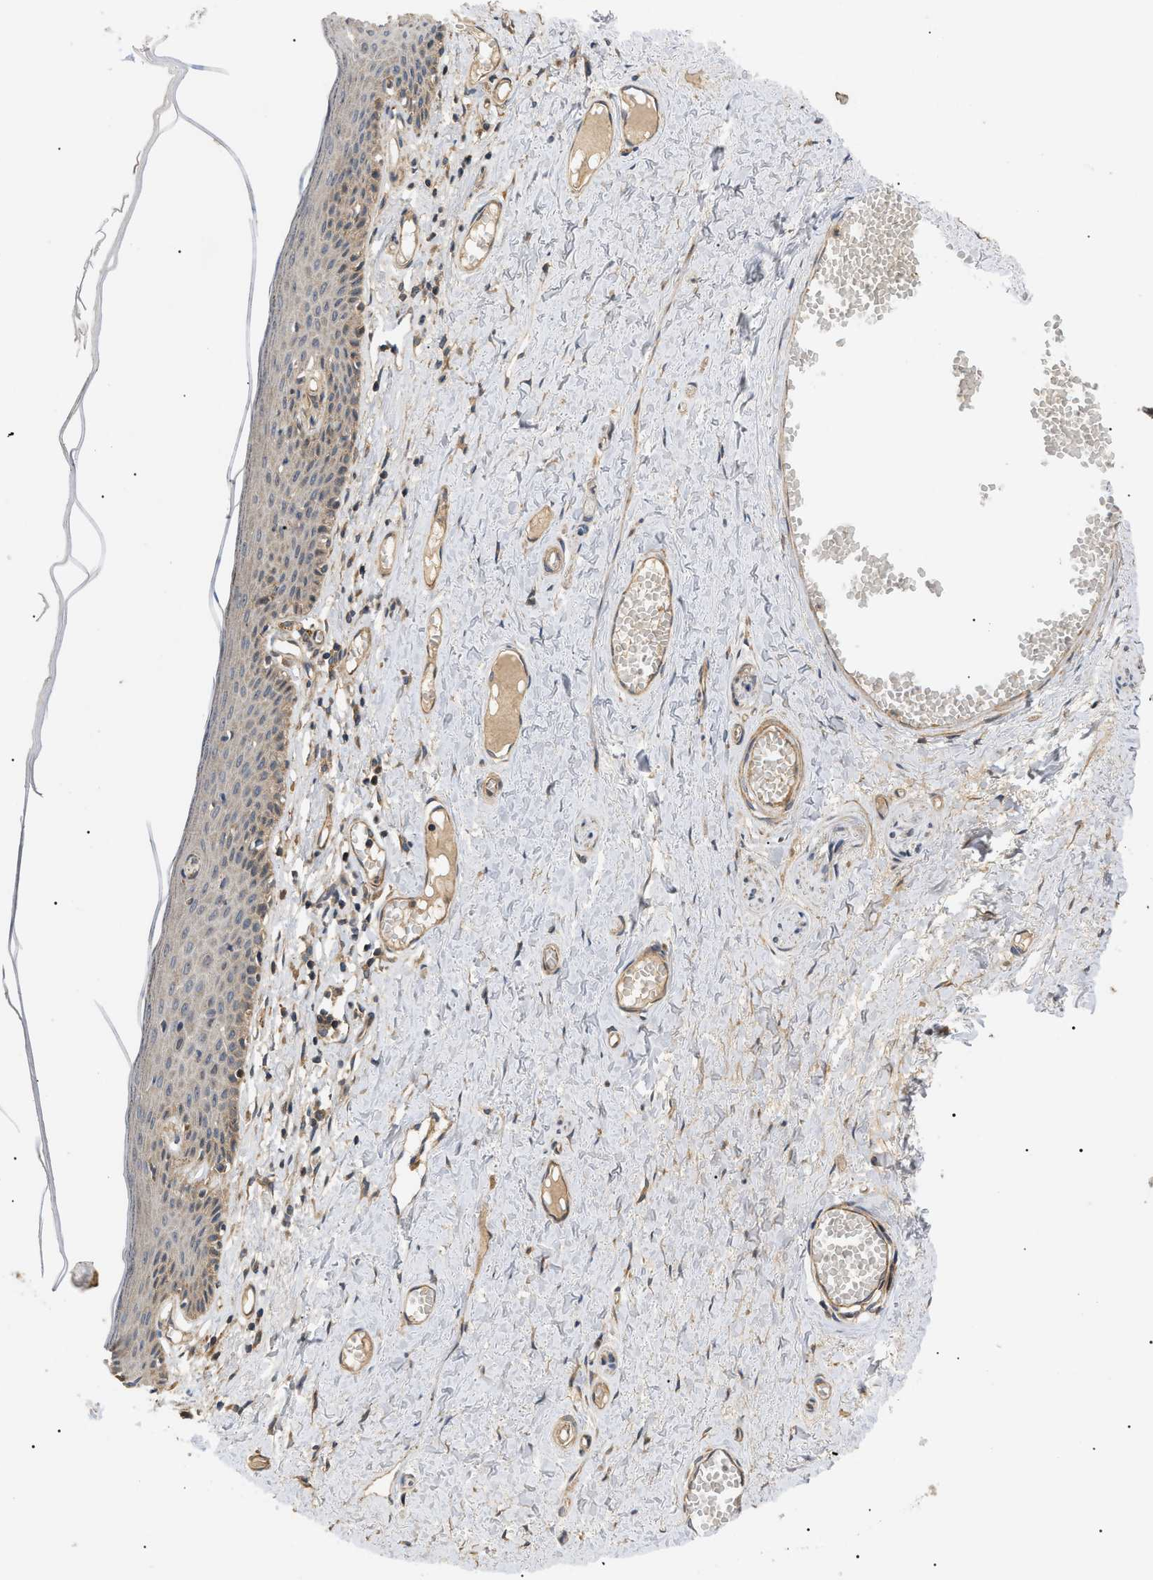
{"staining": {"intensity": "weak", "quantity": ">75%", "location": "cytoplasmic/membranous"}, "tissue": "skin", "cell_type": "Epidermal cells", "image_type": "normal", "snomed": [{"axis": "morphology", "description": "Normal tissue, NOS"}, {"axis": "topography", "description": "Adipose tissue"}, {"axis": "topography", "description": "Vascular tissue"}, {"axis": "topography", "description": "Anal"}, {"axis": "topography", "description": "Peripheral nerve tissue"}], "caption": "Human skin stained with a brown dye reveals weak cytoplasmic/membranous positive positivity in about >75% of epidermal cells.", "gene": "PPM1B", "patient": {"sex": "female", "age": 54}}